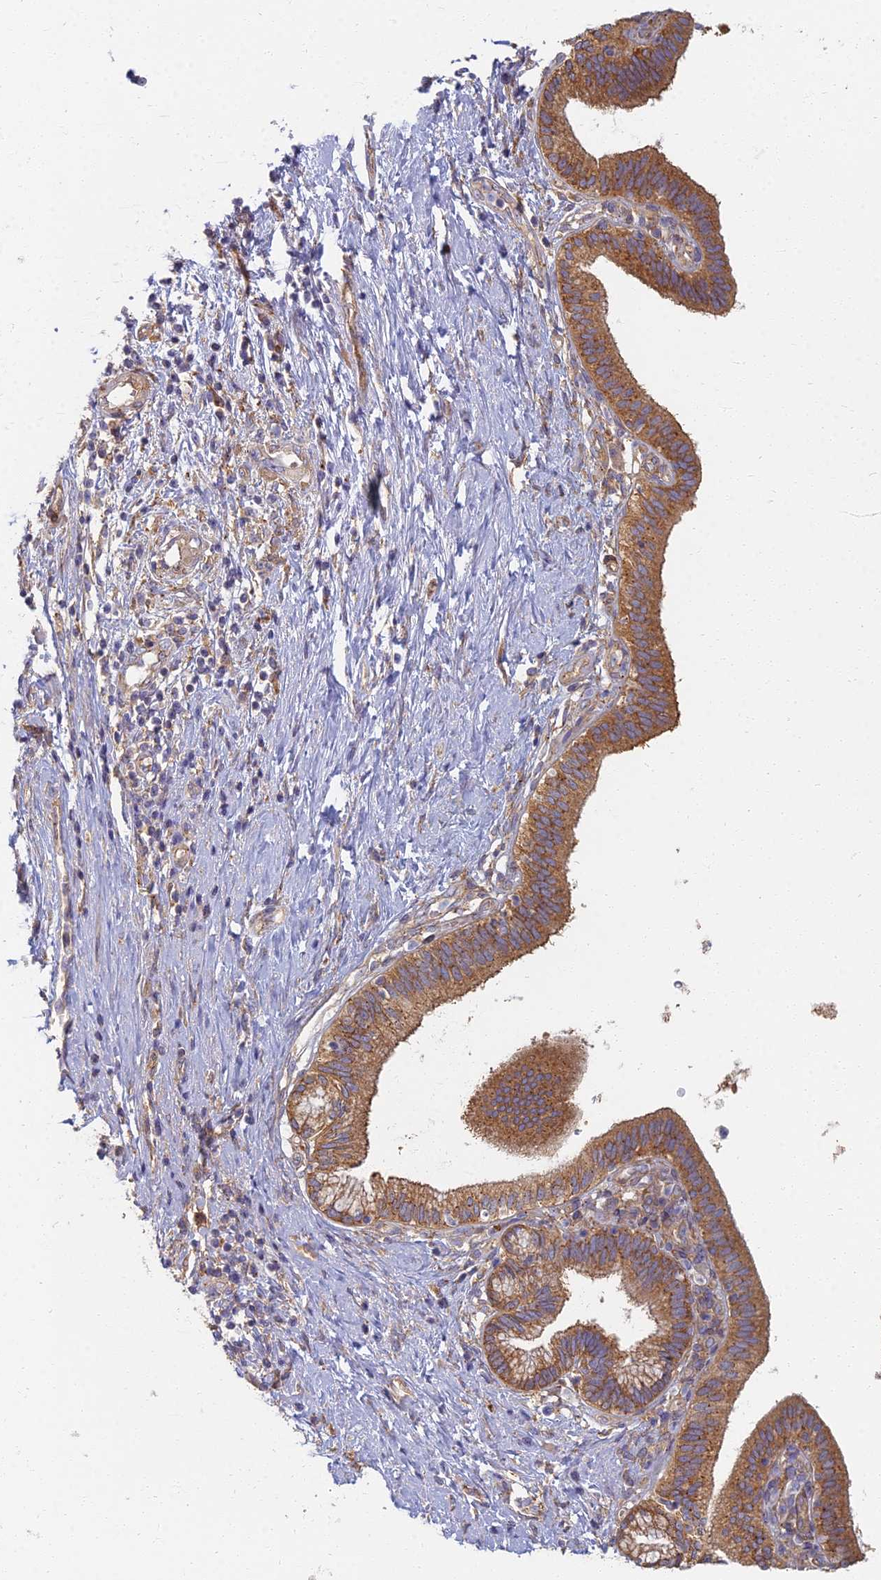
{"staining": {"intensity": "moderate", "quantity": ">75%", "location": "cytoplasmic/membranous"}, "tissue": "pancreatic cancer", "cell_type": "Tumor cells", "image_type": "cancer", "snomed": [{"axis": "morphology", "description": "Adenocarcinoma, NOS"}, {"axis": "topography", "description": "Pancreas"}], "caption": "Protein staining by immunohistochemistry (IHC) exhibits moderate cytoplasmic/membranous positivity in approximately >75% of tumor cells in pancreatic cancer. (Brightfield microscopy of DAB IHC at high magnification).", "gene": "RBSN", "patient": {"sex": "female", "age": 73}}